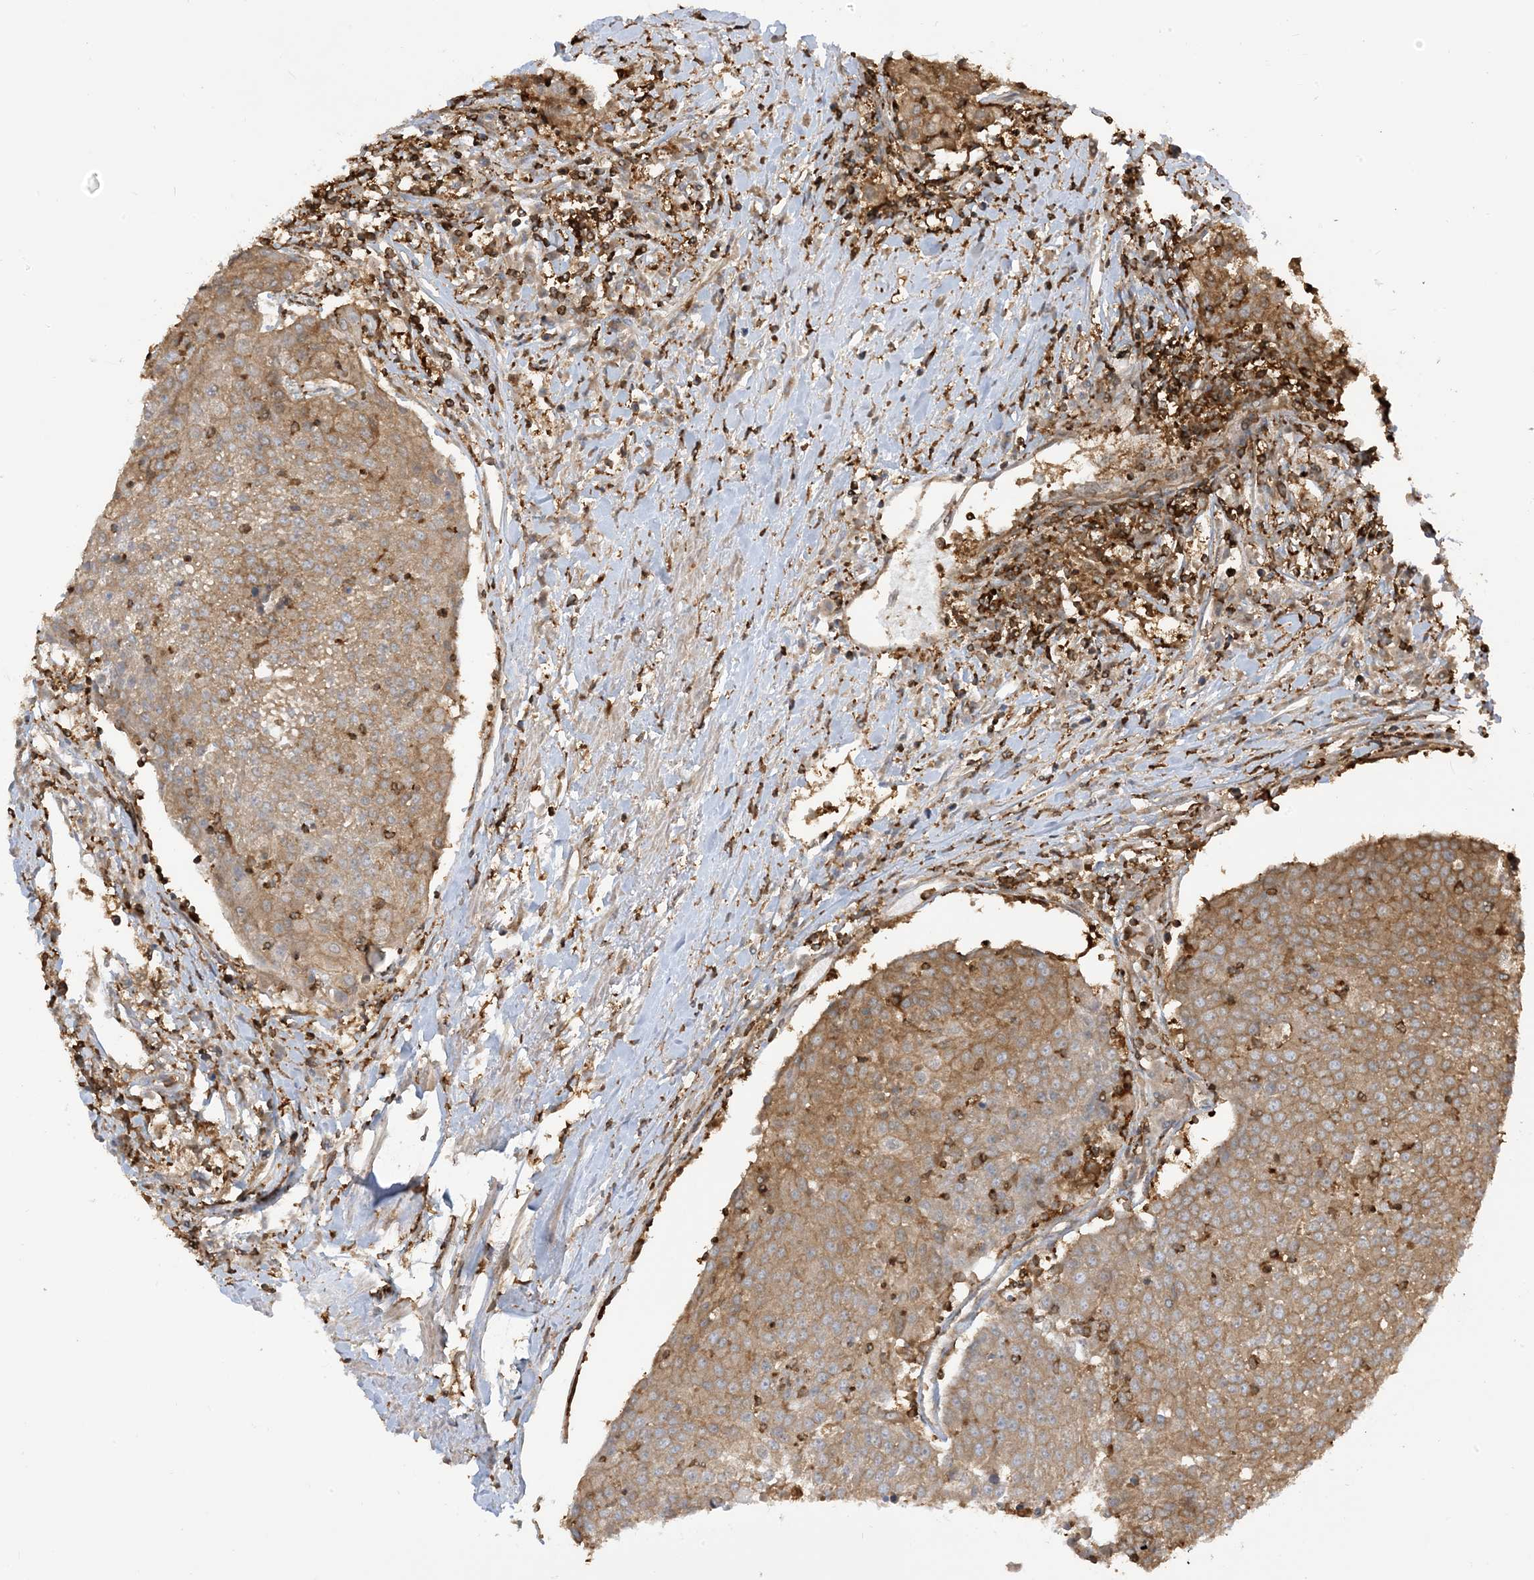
{"staining": {"intensity": "moderate", "quantity": ">75%", "location": "cytoplasmic/membranous"}, "tissue": "urothelial cancer", "cell_type": "Tumor cells", "image_type": "cancer", "snomed": [{"axis": "morphology", "description": "Urothelial carcinoma, High grade"}, {"axis": "topography", "description": "Urinary bladder"}], "caption": "An image showing moderate cytoplasmic/membranous staining in about >75% of tumor cells in urothelial carcinoma (high-grade), as visualized by brown immunohistochemical staining.", "gene": "CAPZB", "patient": {"sex": "female", "age": 85}}